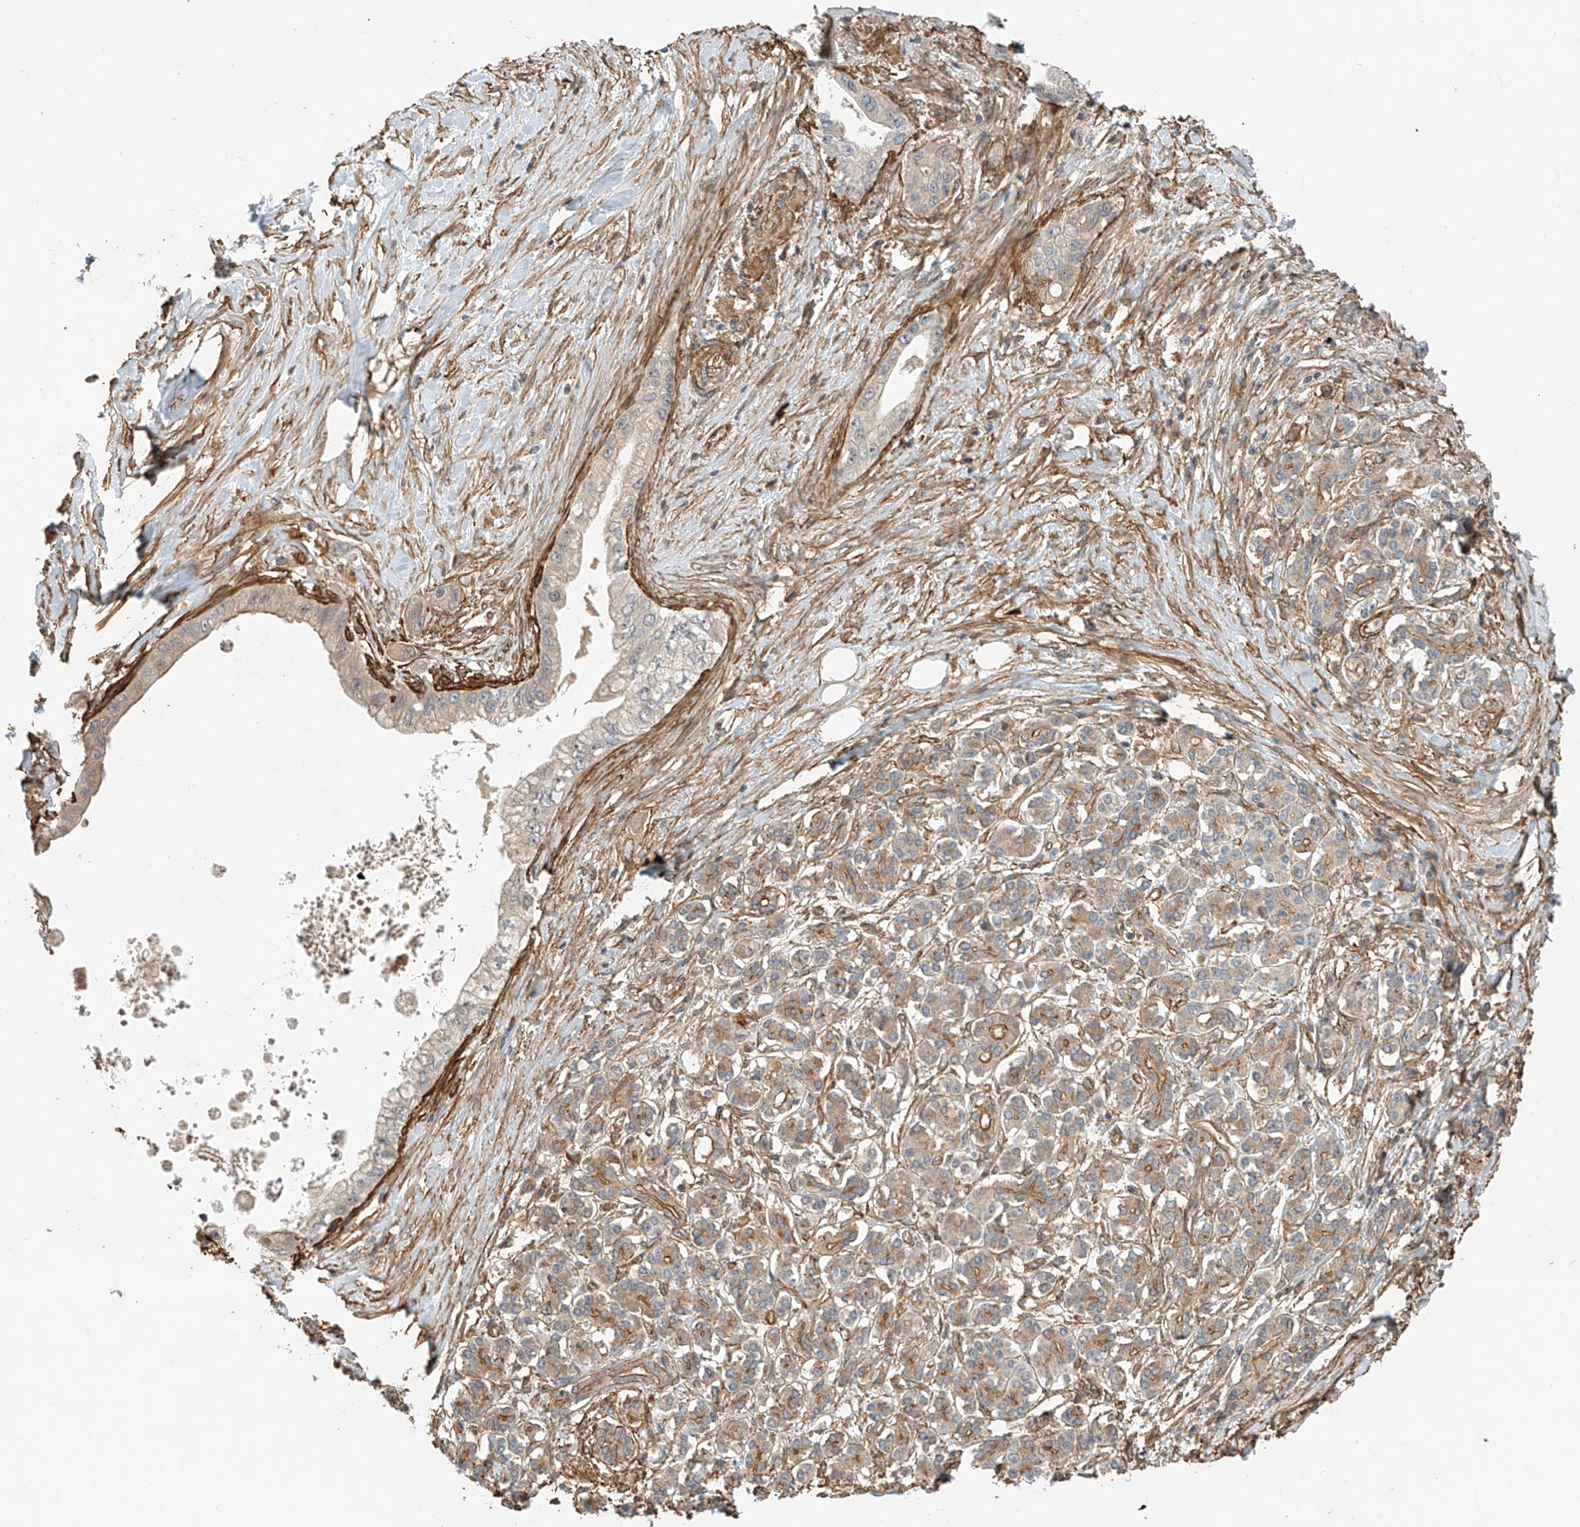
{"staining": {"intensity": "weak", "quantity": "<25%", "location": "cytoplasmic/membranous"}, "tissue": "pancreatic cancer", "cell_type": "Tumor cells", "image_type": "cancer", "snomed": [{"axis": "morphology", "description": "Adenocarcinoma, NOS"}, {"axis": "topography", "description": "Pancreas"}], "caption": "Human pancreatic adenocarcinoma stained for a protein using immunohistochemistry (IHC) displays no expression in tumor cells.", "gene": "CSMD3", "patient": {"sex": "female", "age": 73}}